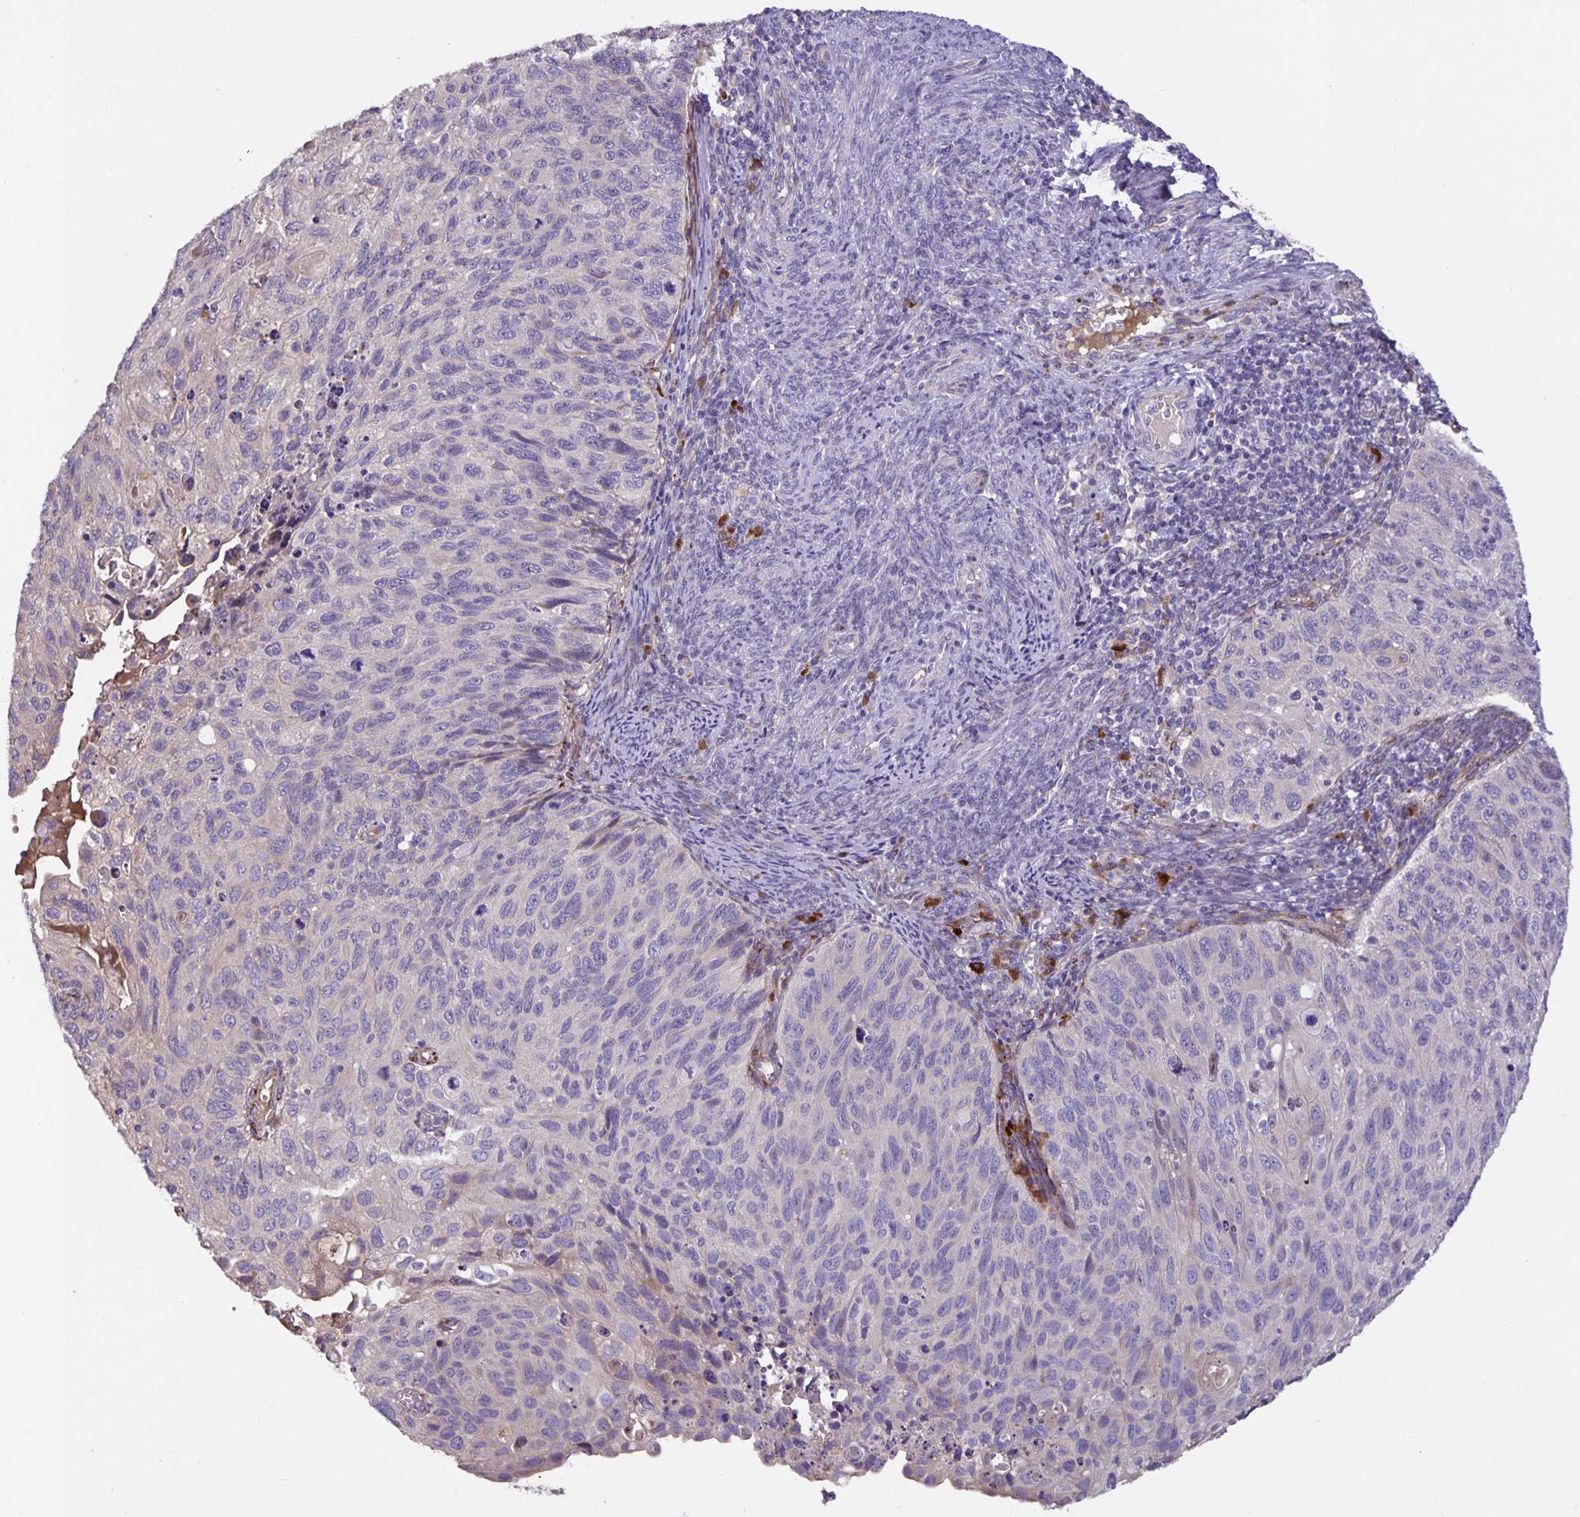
{"staining": {"intensity": "negative", "quantity": "none", "location": "none"}, "tissue": "cervical cancer", "cell_type": "Tumor cells", "image_type": "cancer", "snomed": [{"axis": "morphology", "description": "Squamous cell carcinoma, NOS"}, {"axis": "topography", "description": "Cervix"}], "caption": "Immunohistochemistry image of squamous cell carcinoma (cervical) stained for a protein (brown), which displays no expression in tumor cells. (Immunohistochemistry, brightfield microscopy, high magnification).", "gene": "EML6", "patient": {"sex": "female", "age": 70}}